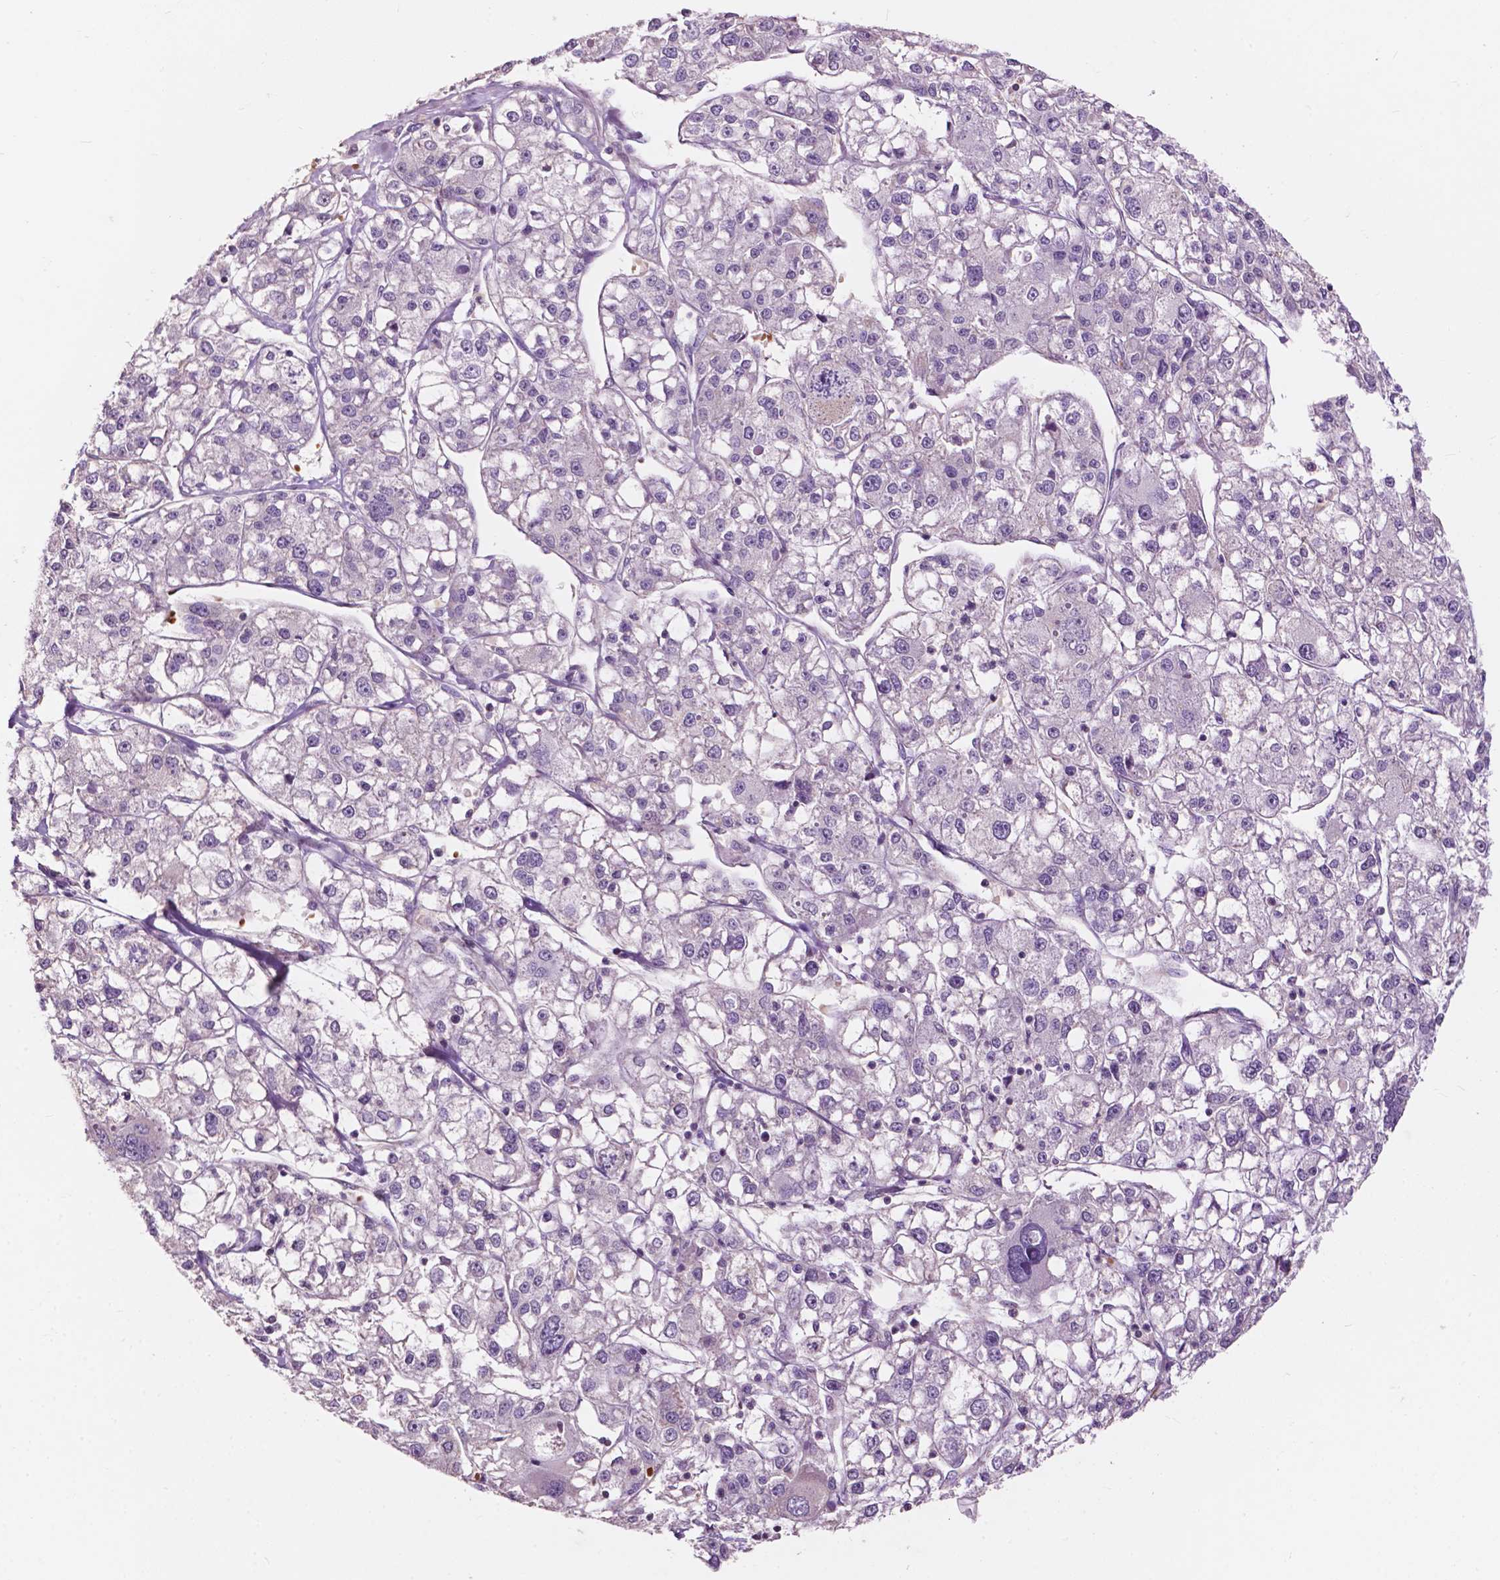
{"staining": {"intensity": "negative", "quantity": "none", "location": "none"}, "tissue": "liver cancer", "cell_type": "Tumor cells", "image_type": "cancer", "snomed": [{"axis": "morphology", "description": "Carcinoma, Hepatocellular, NOS"}, {"axis": "topography", "description": "Liver"}], "caption": "Liver hepatocellular carcinoma was stained to show a protein in brown. There is no significant staining in tumor cells.", "gene": "NDUFS1", "patient": {"sex": "male", "age": 56}}